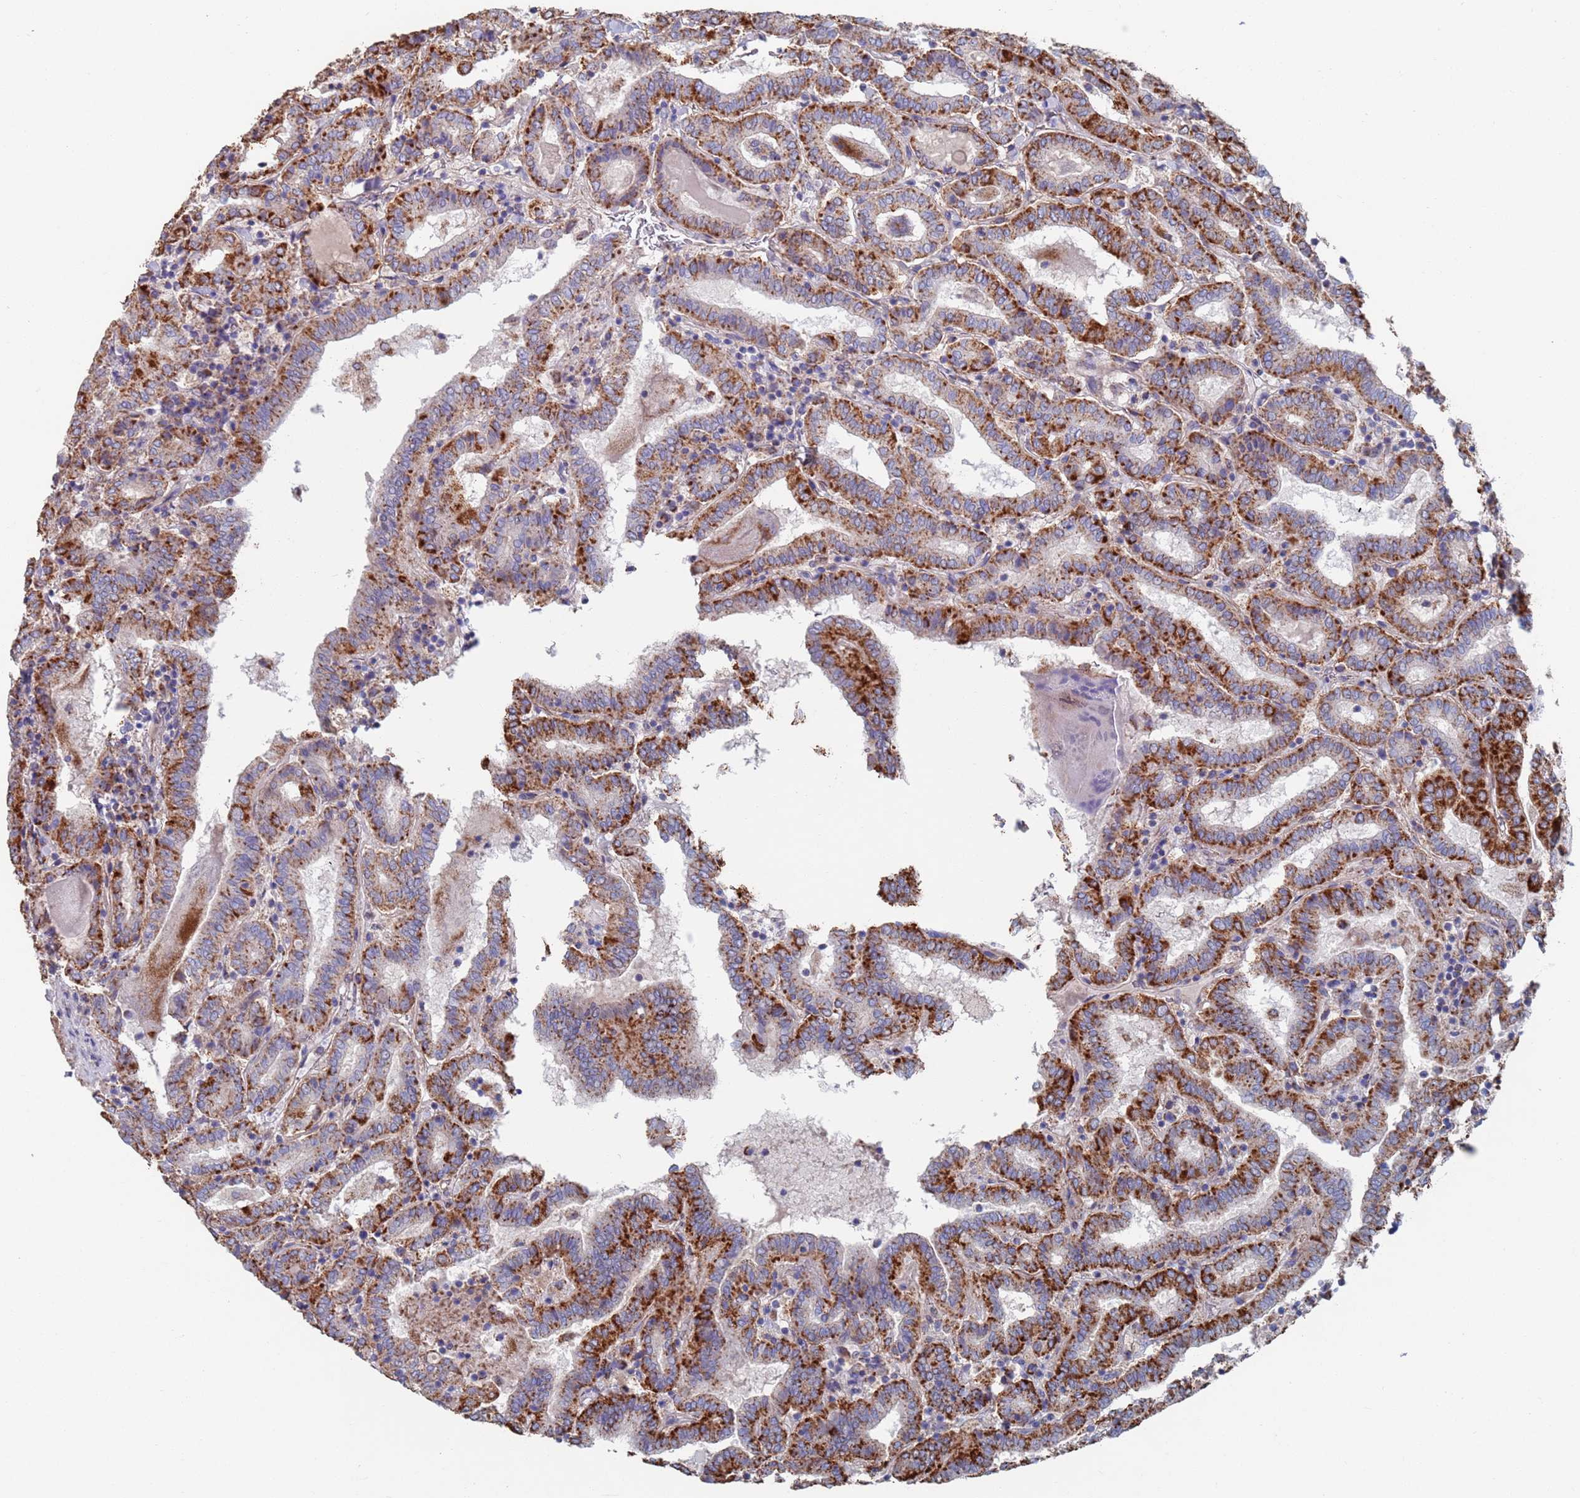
{"staining": {"intensity": "strong", "quantity": ">75%", "location": "cytoplasmic/membranous"}, "tissue": "thyroid cancer", "cell_type": "Tumor cells", "image_type": "cancer", "snomed": [{"axis": "morphology", "description": "Papillary adenocarcinoma, NOS"}, {"axis": "topography", "description": "Thyroid gland"}], "caption": "Protein analysis of thyroid cancer tissue shows strong cytoplasmic/membranous expression in approximately >75% of tumor cells.", "gene": "MRPL22", "patient": {"sex": "female", "age": 72}}